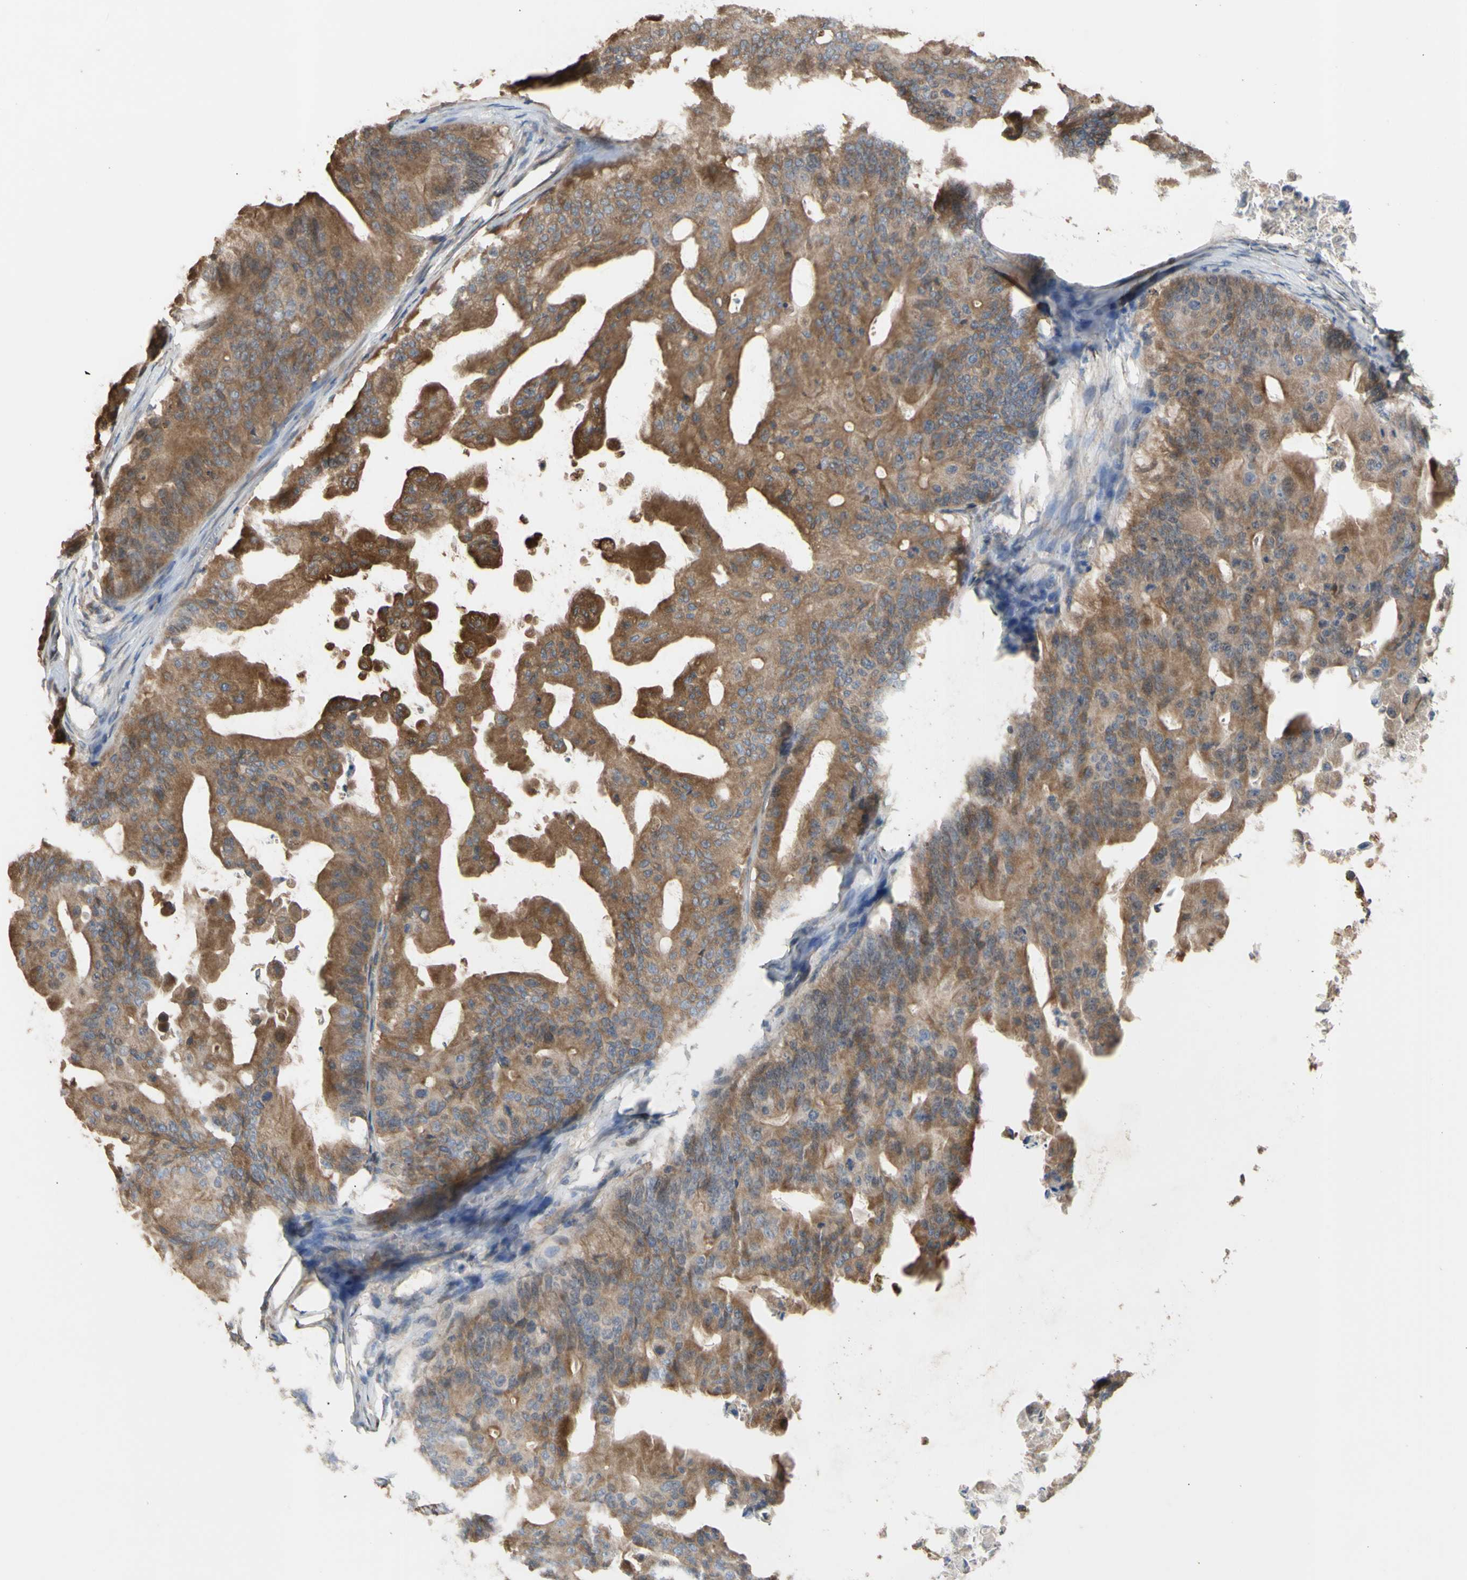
{"staining": {"intensity": "moderate", "quantity": ">75%", "location": "cytoplasmic/membranous"}, "tissue": "ovarian cancer", "cell_type": "Tumor cells", "image_type": "cancer", "snomed": [{"axis": "morphology", "description": "Cystadenocarcinoma, mucinous, NOS"}, {"axis": "topography", "description": "Ovary"}], "caption": "DAB (3,3'-diaminobenzidine) immunohistochemical staining of mucinous cystadenocarcinoma (ovarian) demonstrates moderate cytoplasmic/membranous protein positivity in approximately >75% of tumor cells.", "gene": "NECTIN3", "patient": {"sex": "female", "age": 37}}